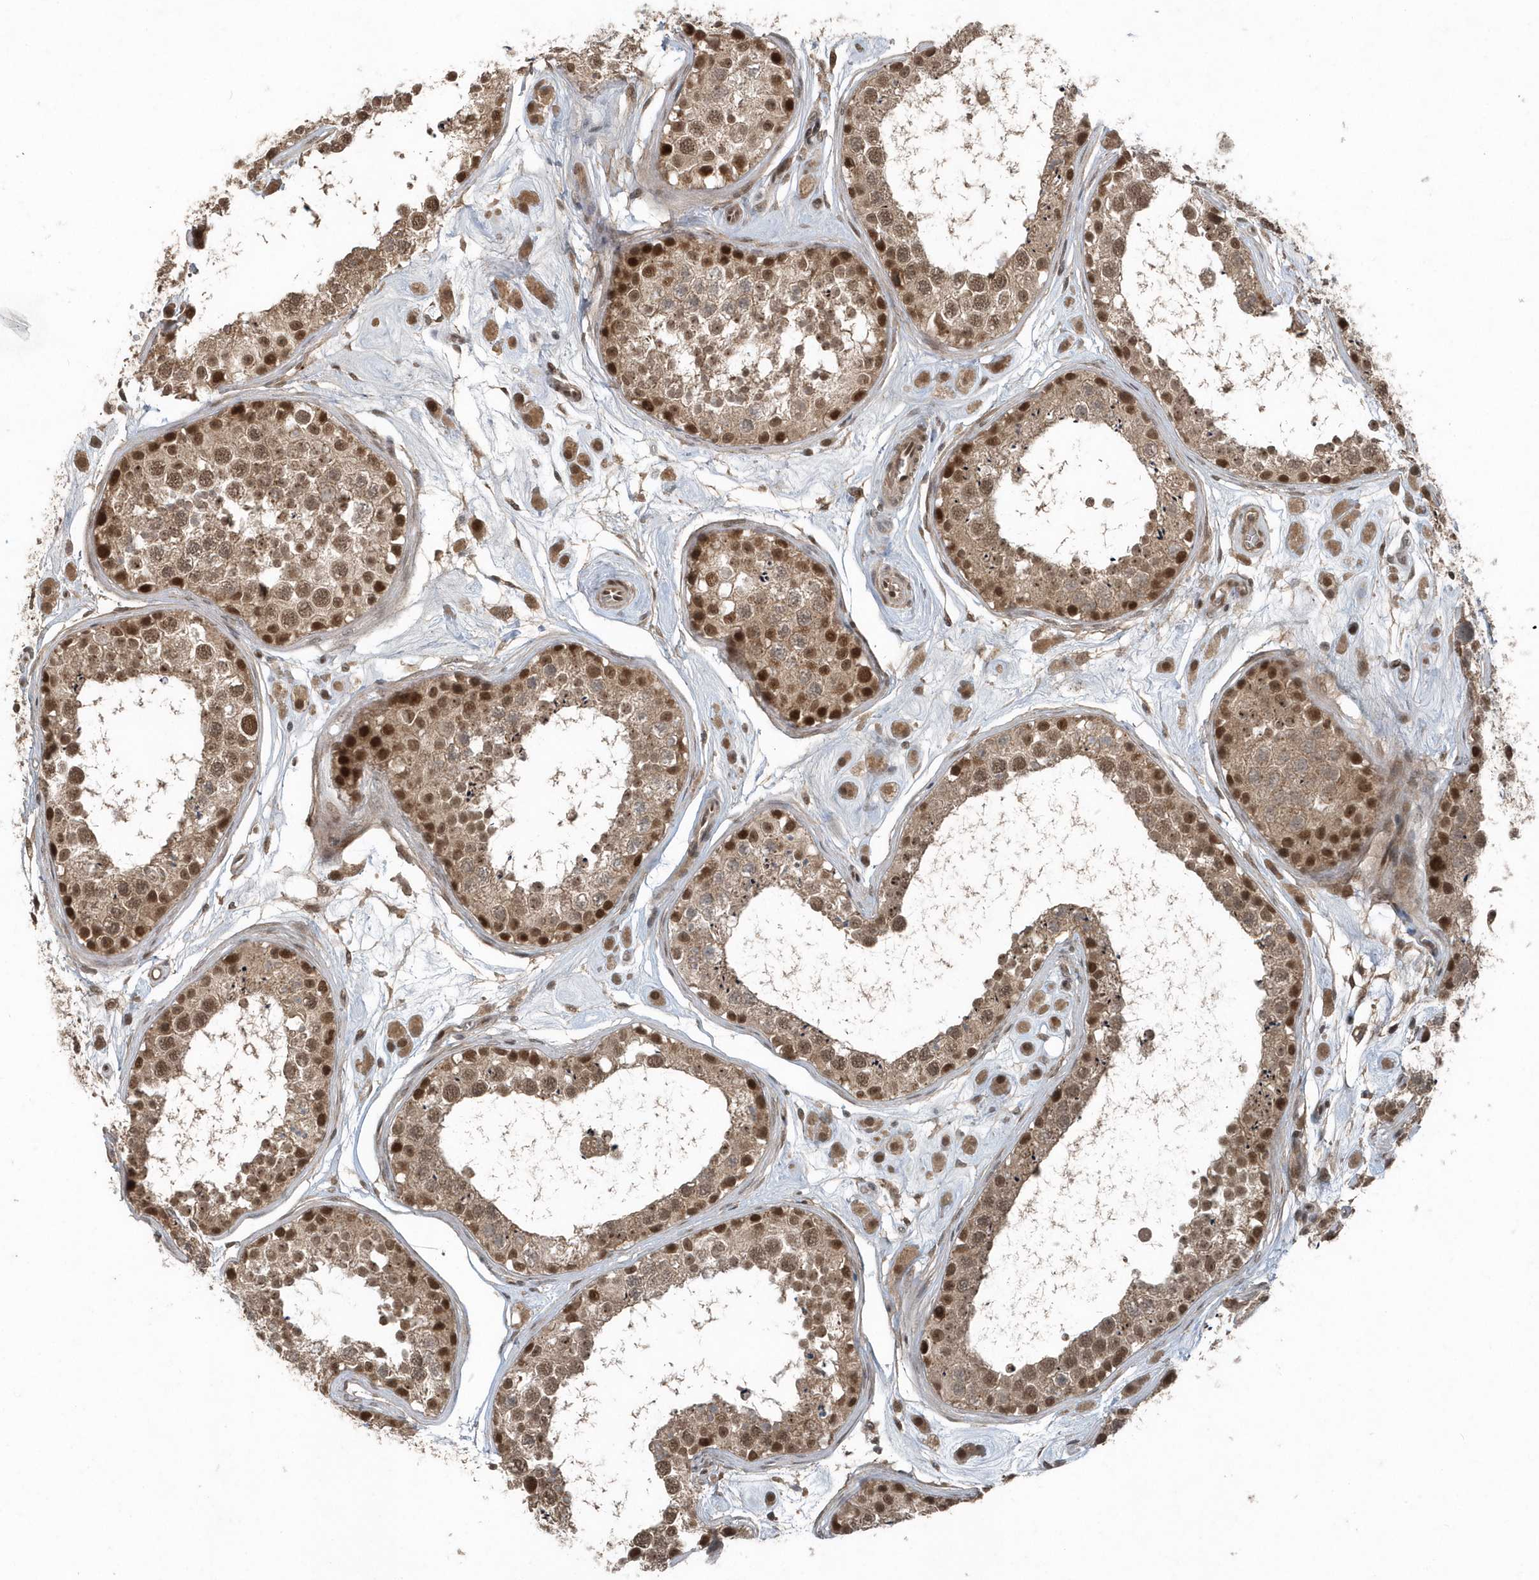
{"staining": {"intensity": "moderate", "quantity": ">75%", "location": "nuclear"}, "tissue": "testis", "cell_type": "Cells in seminiferous ducts", "image_type": "normal", "snomed": [{"axis": "morphology", "description": "Normal tissue, NOS"}, {"axis": "topography", "description": "Testis"}], "caption": "Moderate nuclear protein expression is identified in about >75% of cells in seminiferous ducts in testis. The staining was performed using DAB, with brown indicating positive protein expression. Nuclei are stained blue with hematoxylin.", "gene": "QTRT2", "patient": {"sex": "male", "age": 25}}